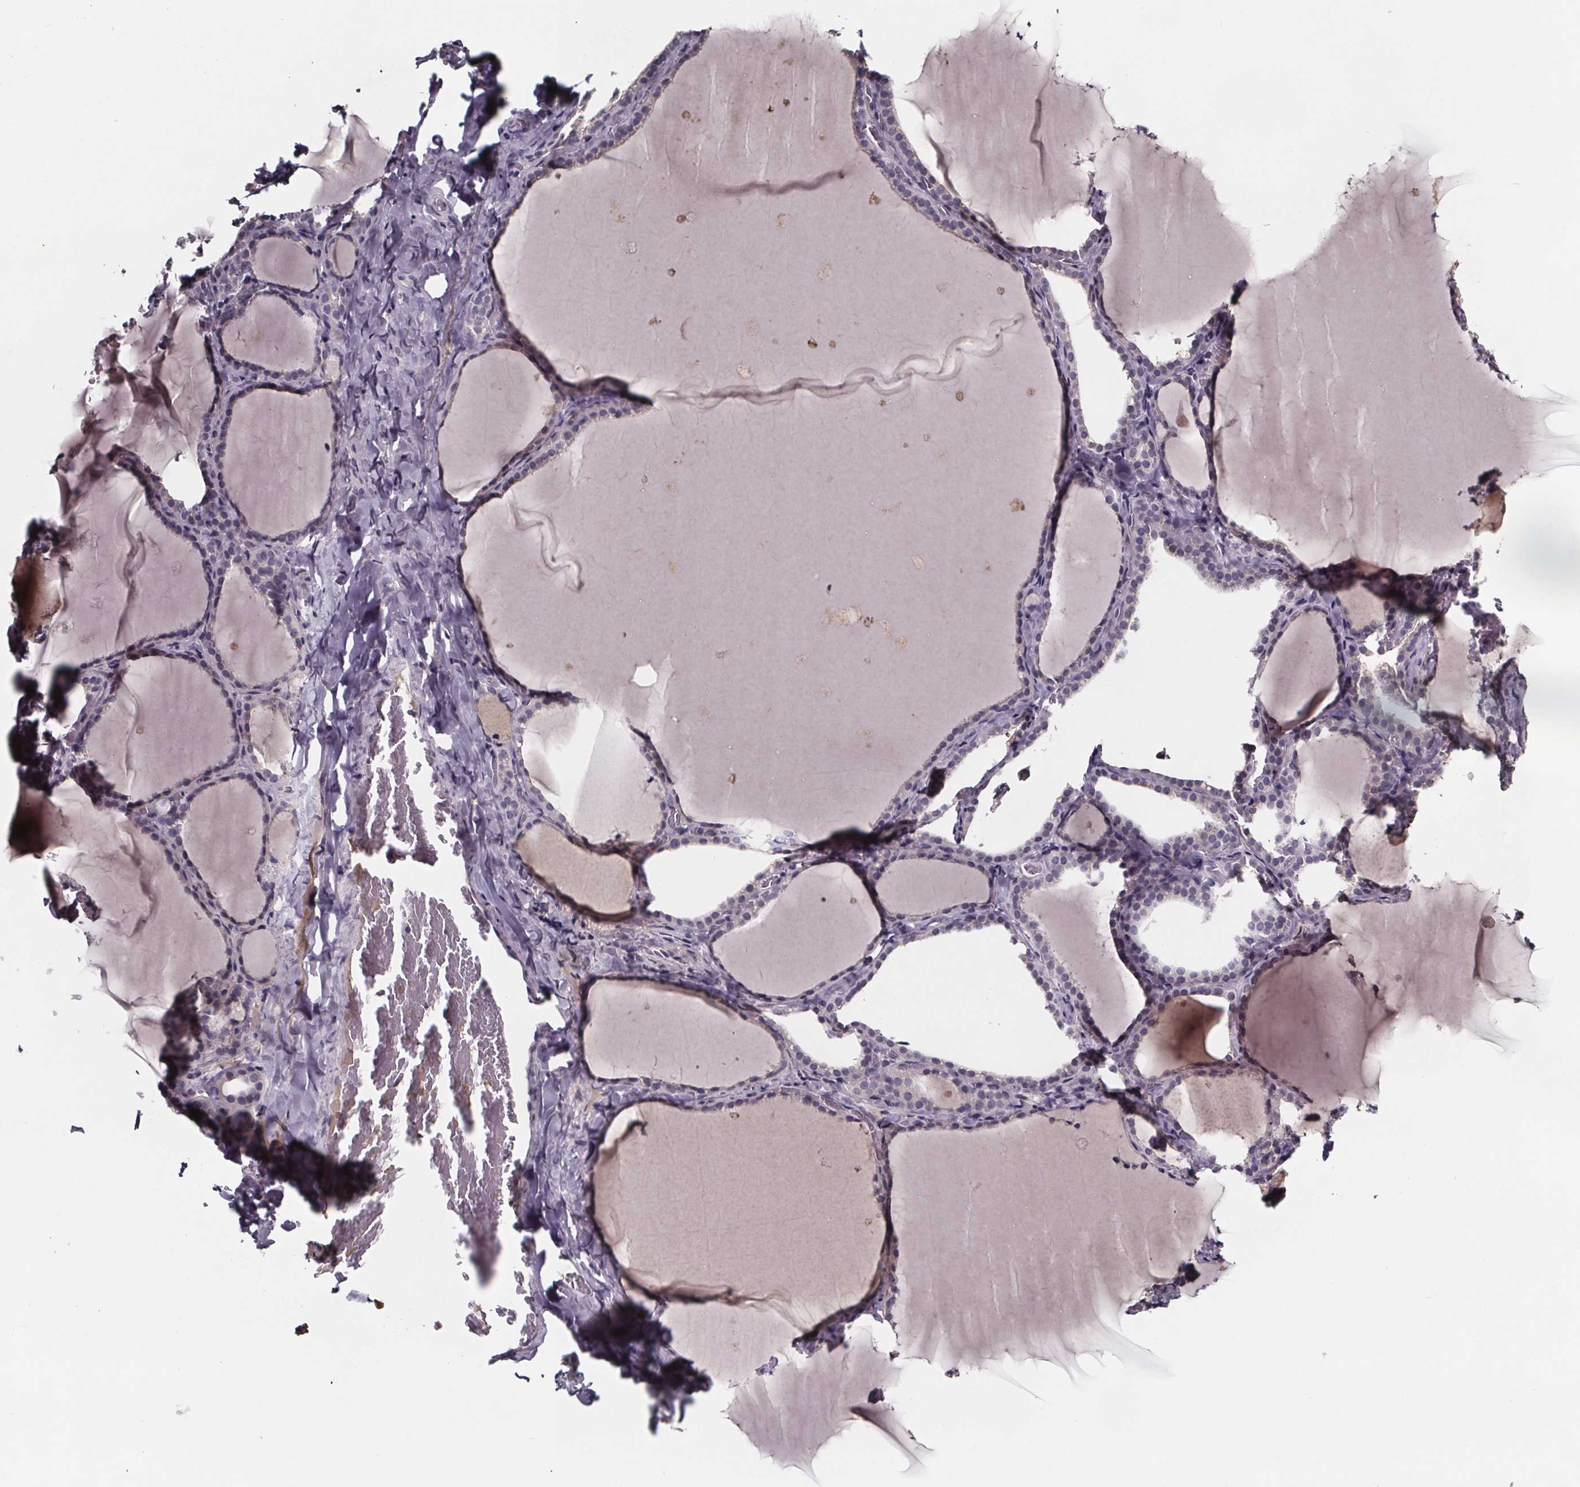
{"staining": {"intensity": "negative", "quantity": "none", "location": "none"}, "tissue": "thyroid gland", "cell_type": "Glandular cells", "image_type": "normal", "snomed": [{"axis": "morphology", "description": "Normal tissue, NOS"}, {"axis": "topography", "description": "Thyroid gland"}], "caption": "A photomicrograph of thyroid gland stained for a protein shows no brown staining in glandular cells.", "gene": "NPHP4", "patient": {"sex": "female", "age": 22}}